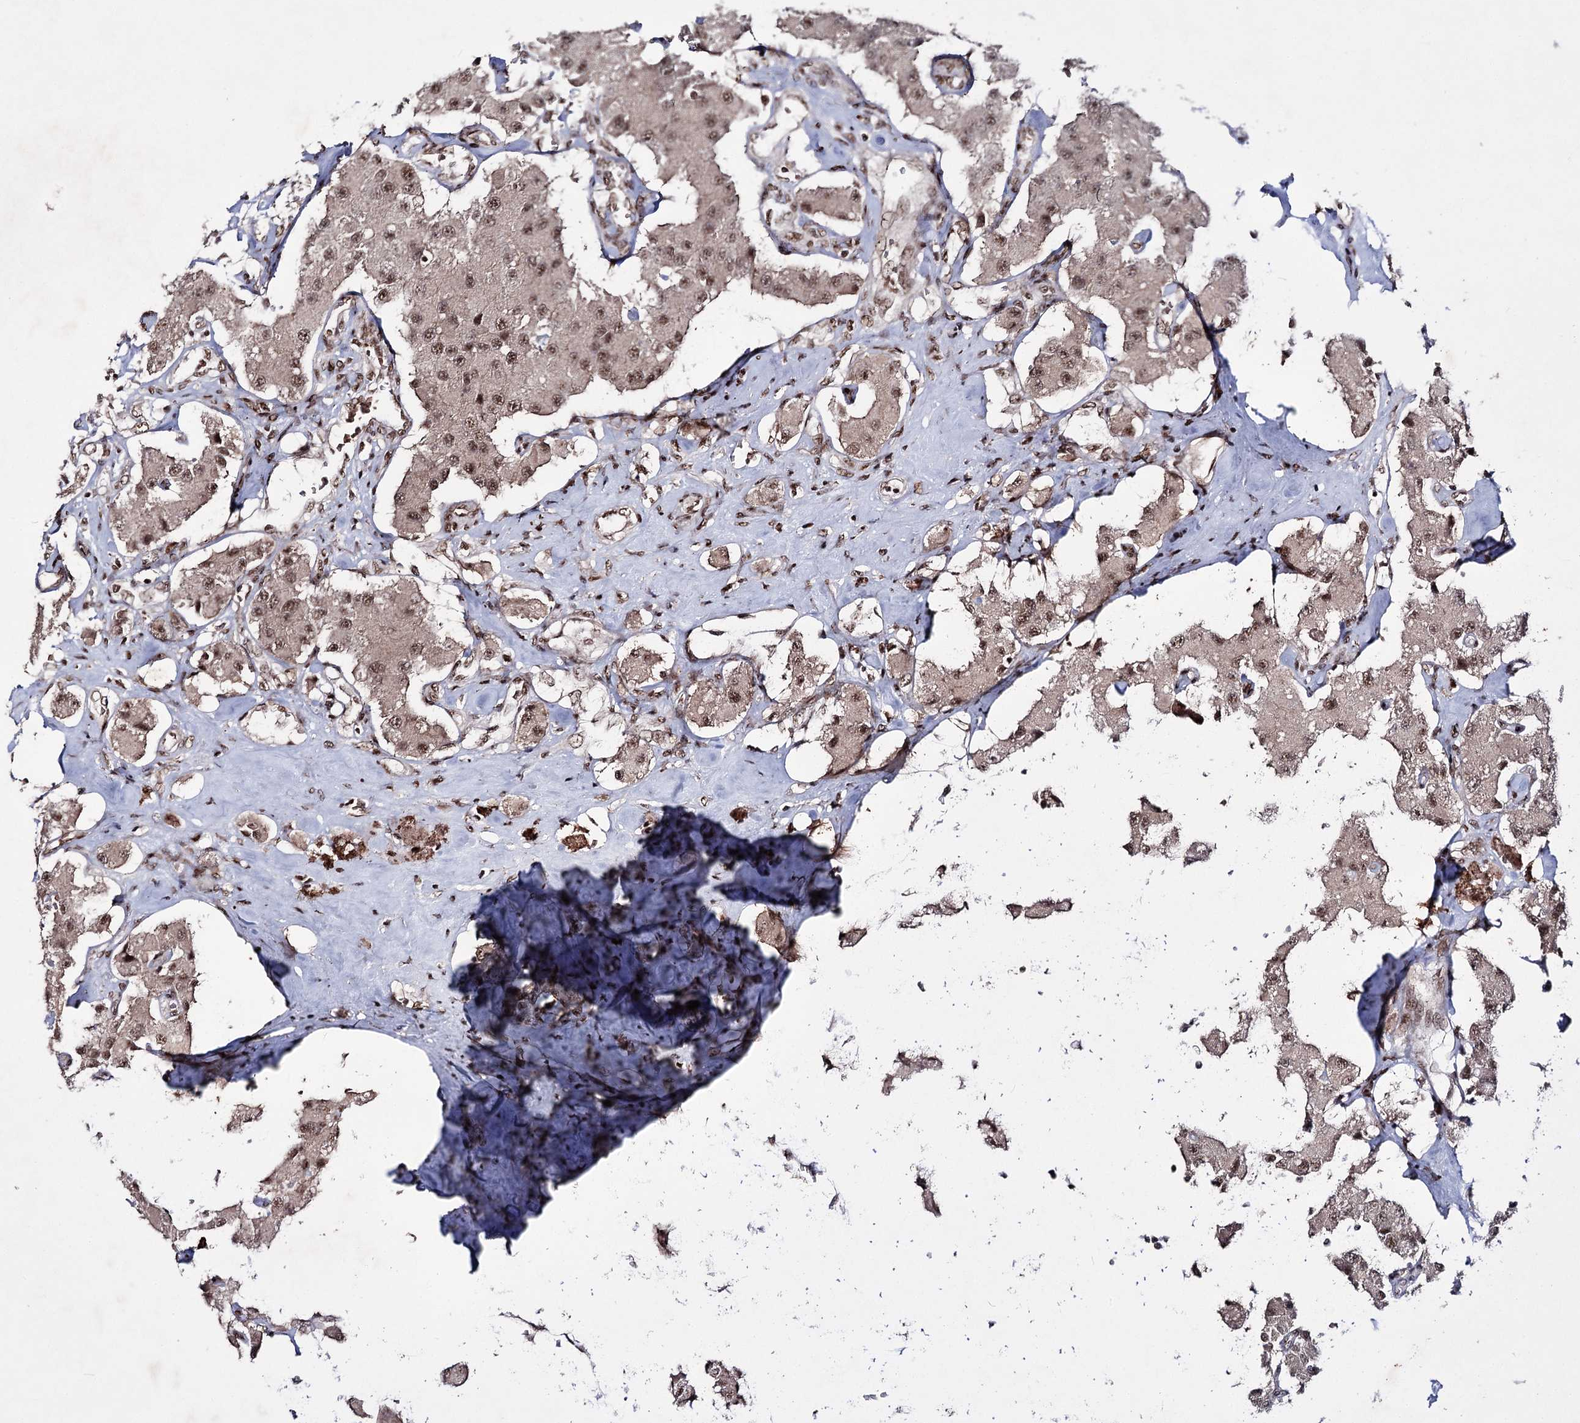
{"staining": {"intensity": "moderate", "quantity": ">75%", "location": "nuclear"}, "tissue": "carcinoid", "cell_type": "Tumor cells", "image_type": "cancer", "snomed": [{"axis": "morphology", "description": "Carcinoid, malignant, NOS"}, {"axis": "topography", "description": "Pancreas"}], "caption": "Protein expression analysis of malignant carcinoid demonstrates moderate nuclear expression in about >75% of tumor cells. The staining was performed using DAB, with brown indicating positive protein expression. Nuclei are stained blue with hematoxylin.", "gene": "PRPF40A", "patient": {"sex": "male", "age": 41}}